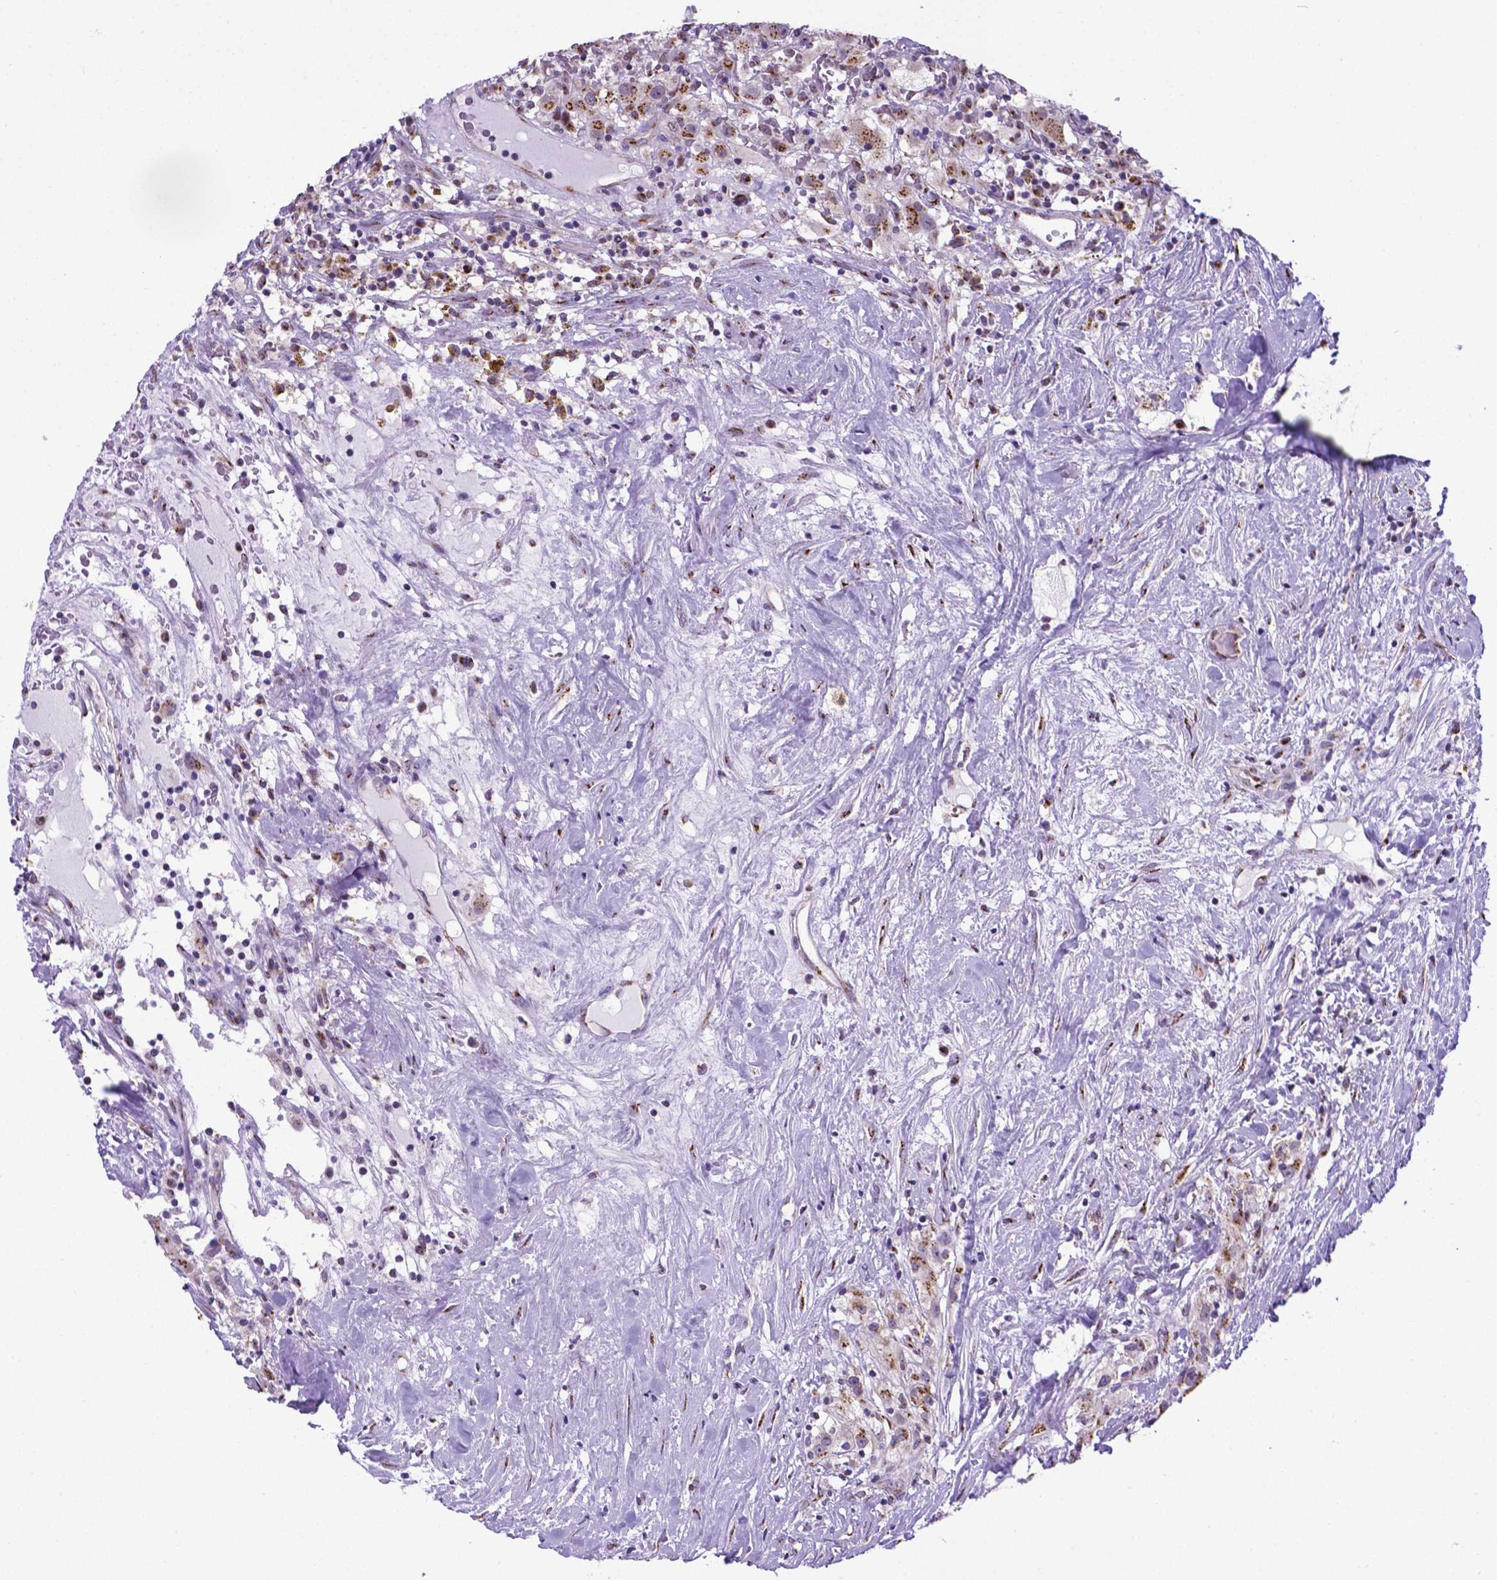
{"staining": {"intensity": "moderate", "quantity": "25%-75%", "location": "cytoplasmic/membranous"}, "tissue": "renal cancer", "cell_type": "Tumor cells", "image_type": "cancer", "snomed": [{"axis": "morphology", "description": "Adenocarcinoma, NOS"}, {"axis": "topography", "description": "Kidney"}], "caption": "Renal cancer stained for a protein shows moderate cytoplasmic/membranous positivity in tumor cells.", "gene": "MRPL10", "patient": {"sex": "female", "age": 67}}